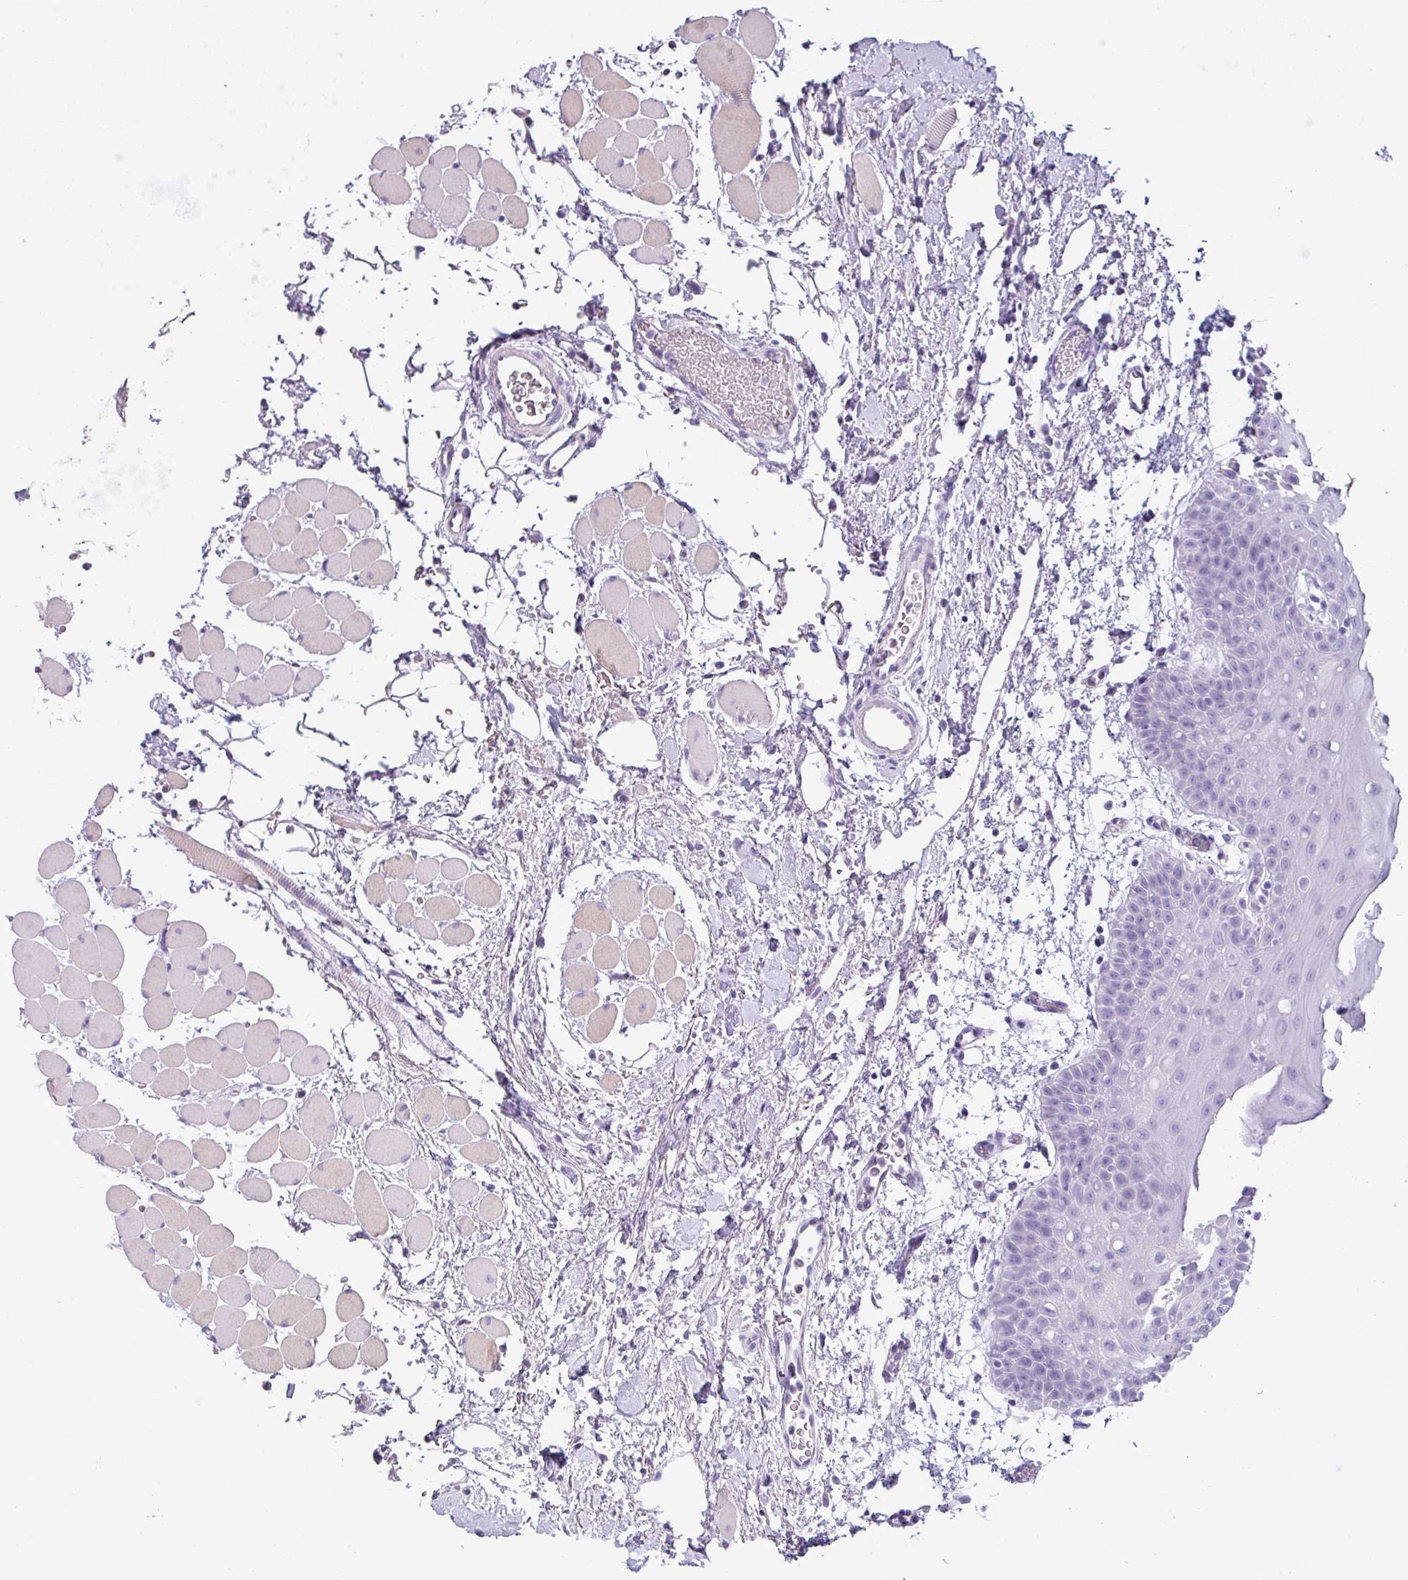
{"staining": {"intensity": "negative", "quantity": "none", "location": "none"}, "tissue": "oral mucosa", "cell_type": "Squamous epithelial cells", "image_type": "normal", "snomed": [{"axis": "morphology", "description": "Normal tissue, NOS"}, {"axis": "topography", "description": "Oral tissue"}, {"axis": "topography", "description": "Tounge, NOS"}], "caption": "High power microscopy histopathology image of an IHC histopathology image of benign oral mucosa, revealing no significant positivity in squamous epithelial cells.", "gene": "CYSTM1", "patient": {"sex": "female", "age": 59}}